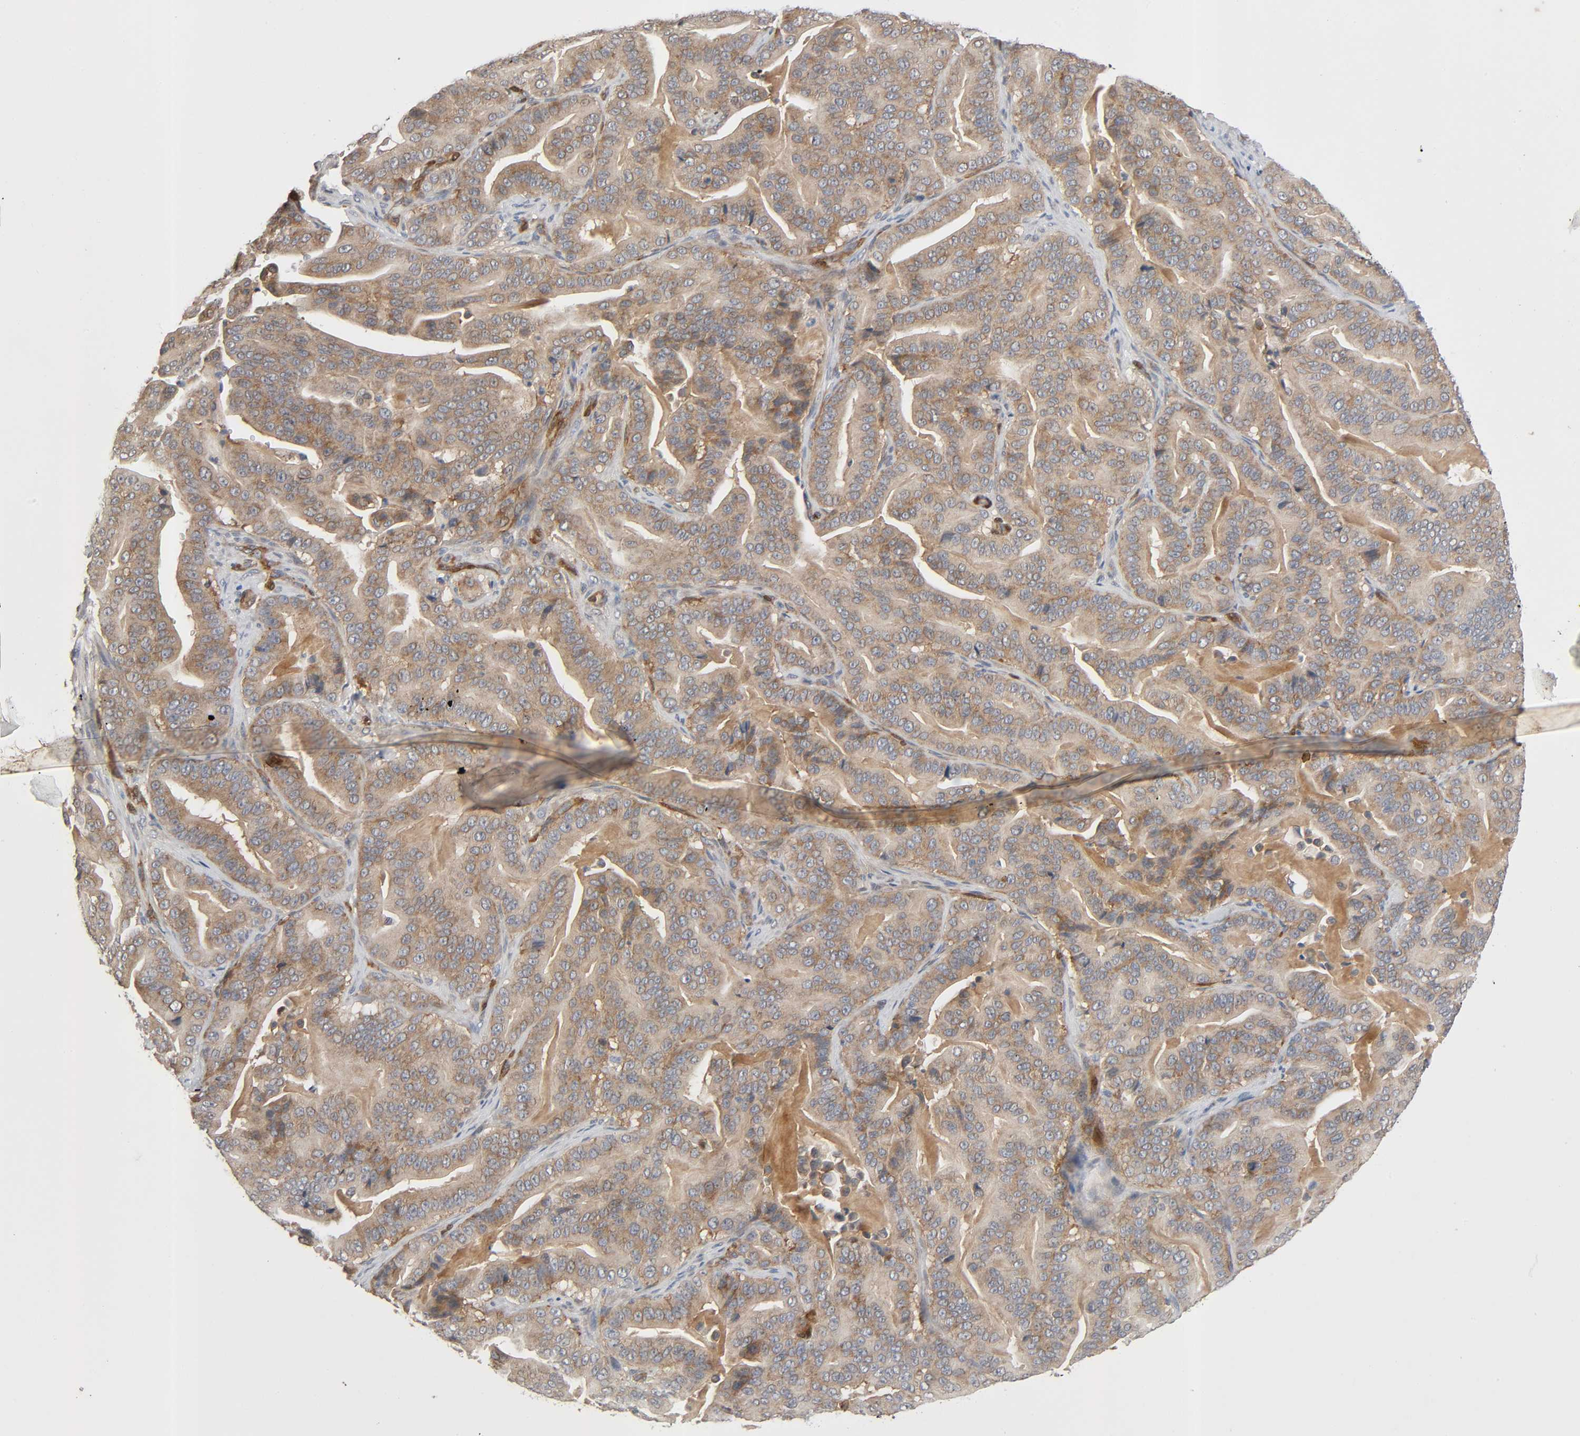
{"staining": {"intensity": "moderate", "quantity": ">75%", "location": "cytoplasmic/membranous"}, "tissue": "pancreatic cancer", "cell_type": "Tumor cells", "image_type": "cancer", "snomed": [{"axis": "morphology", "description": "Adenocarcinoma, NOS"}, {"axis": "topography", "description": "Pancreas"}], "caption": "Moderate cytoplasmic/membranous expression is seen in approximately >75% of tumor cells in adenocarcinoma (pancreatic).", "gene": "PTK2", "patient": {"sex": "male", "age": 63}}